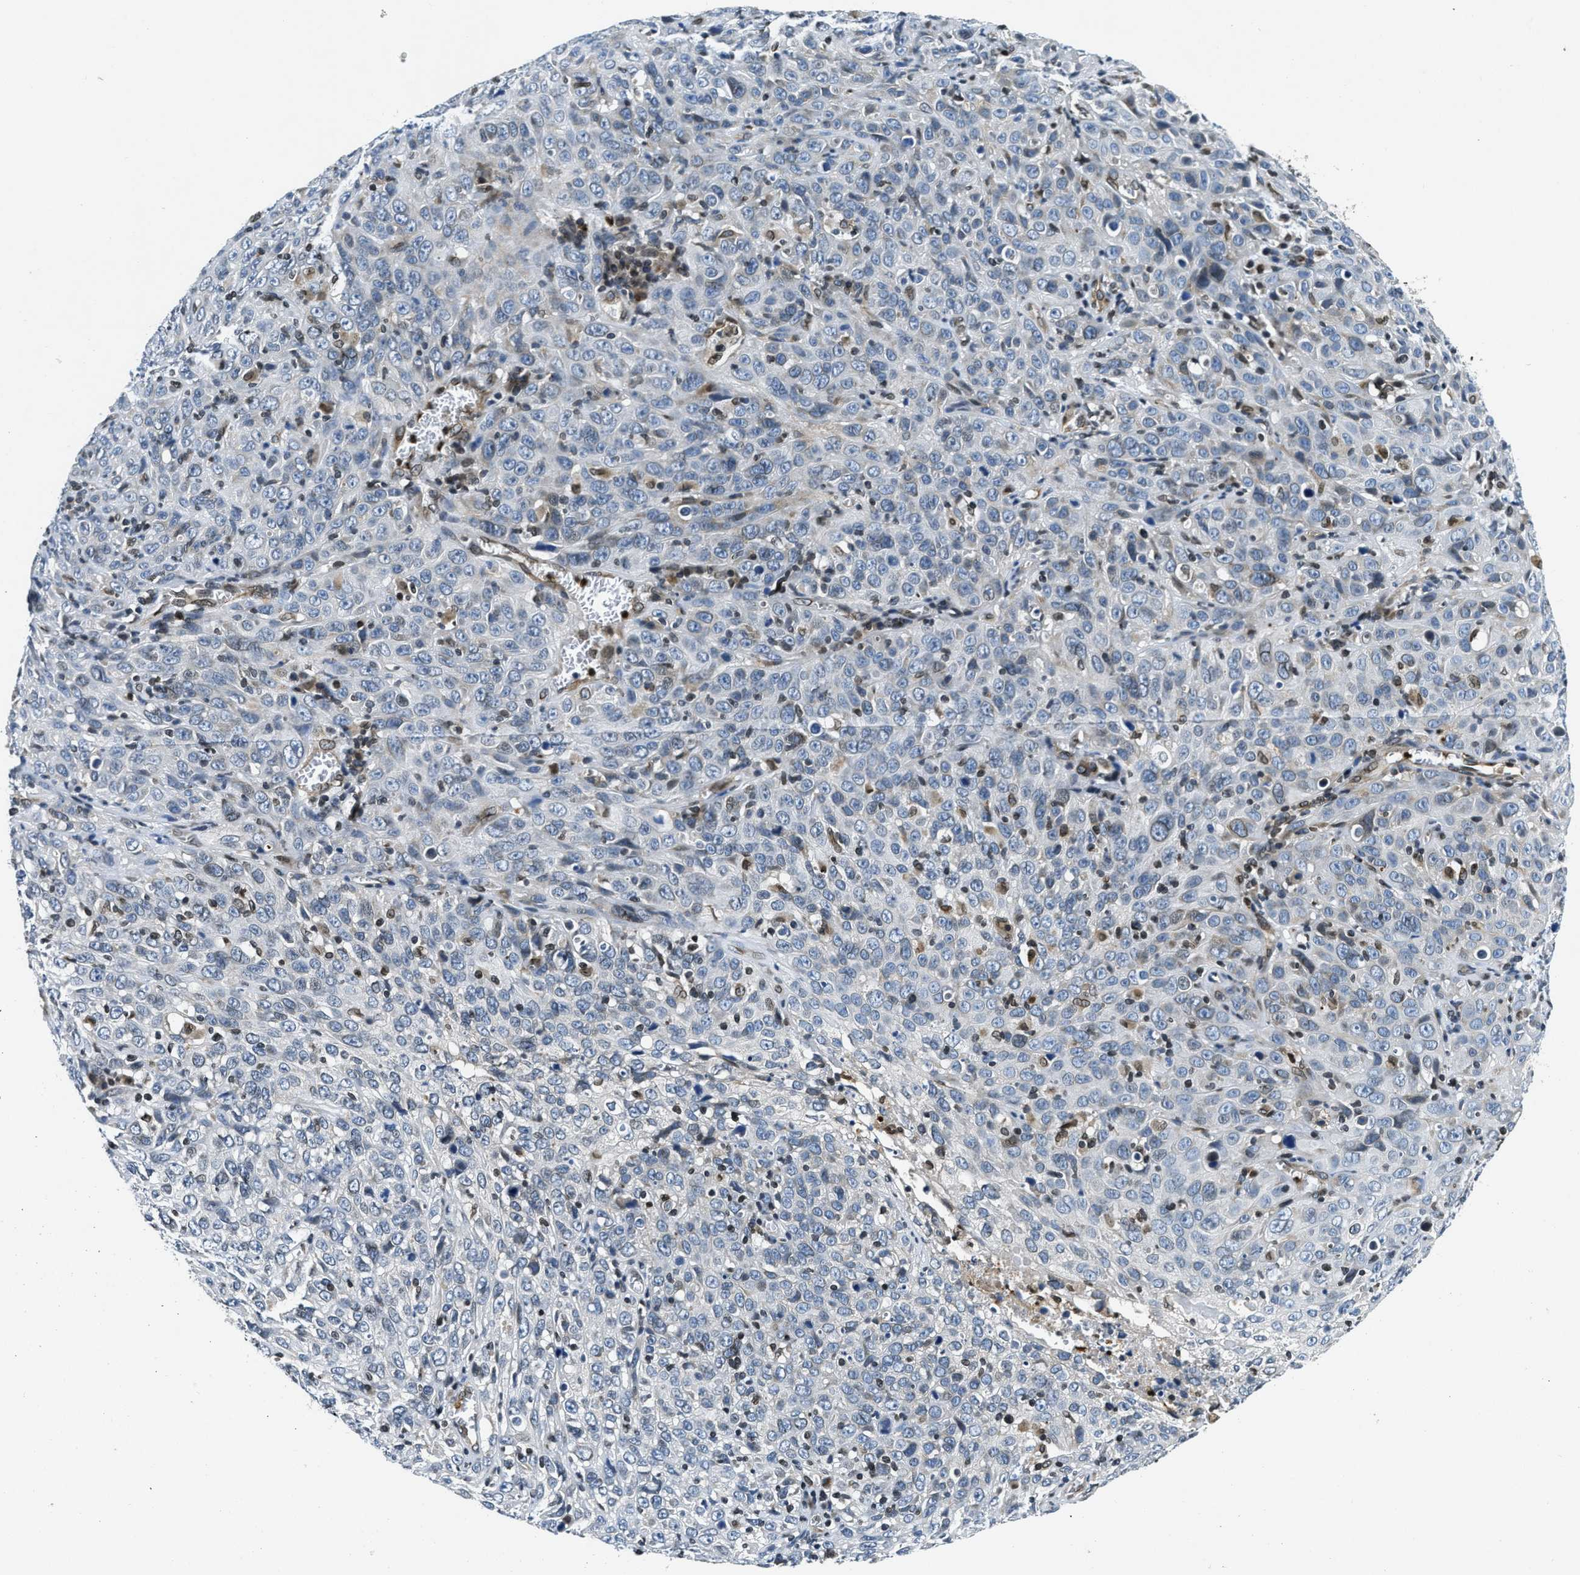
{"staining": {"intensity": "negative", "quantity": "none", "location": "none"}, "tissue": "cervical cancer", "cell_type": "Tumor cells", "image_type": "cancer", "snomed": [{"axis": "morphology", "description": "Squamous cell carcinoma, NOS"}, {"axis": "topography", "description": "Cervix"}], "caption": "High magnification brightfield microscopy of cervical squamous cell carcinoma stained with DAB (3,3'-diaminobenzidine) (brown) and counterstained with hematoxylin (blue): tumor cells show no significant expression.", "gene": "ZC3HC1", "patient": {"sex": "female", "age": 46}}